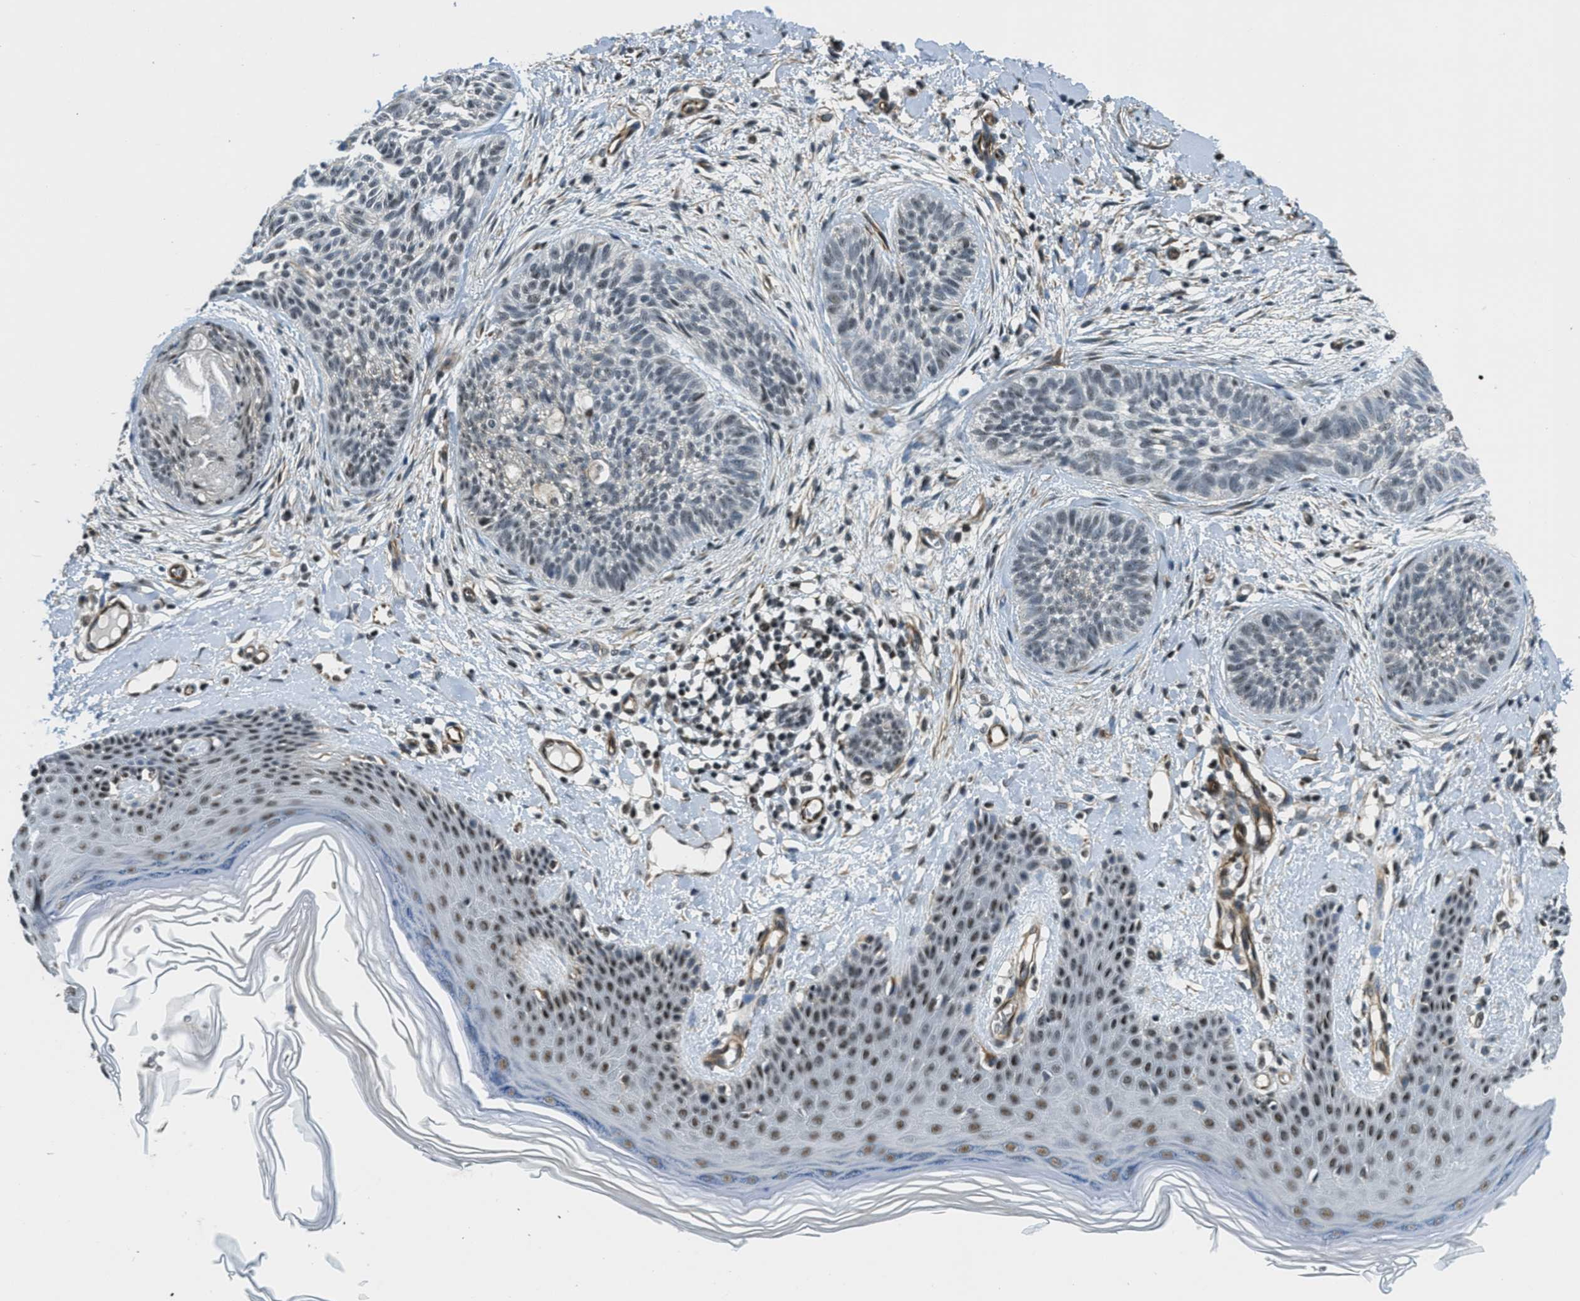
{"staining": {"intensity": "weak", "quantity": "<25%", "location": "nuclear"}, "tissue": "skin cancer", "cell_type": "Tumor cells", "image_type": "cancer", "snomed": [{"axis": "morphology", "description": "Basal cell carcinoma"}, {"axis": "topography", "description": "Skin"}], "caption": "Human basal cell carcinoma (skin) stained for a protein using IHC displays no positivity in tumor cells.", "gene": "CFAP36", "patient": {"sex": "female", "age": 59}}